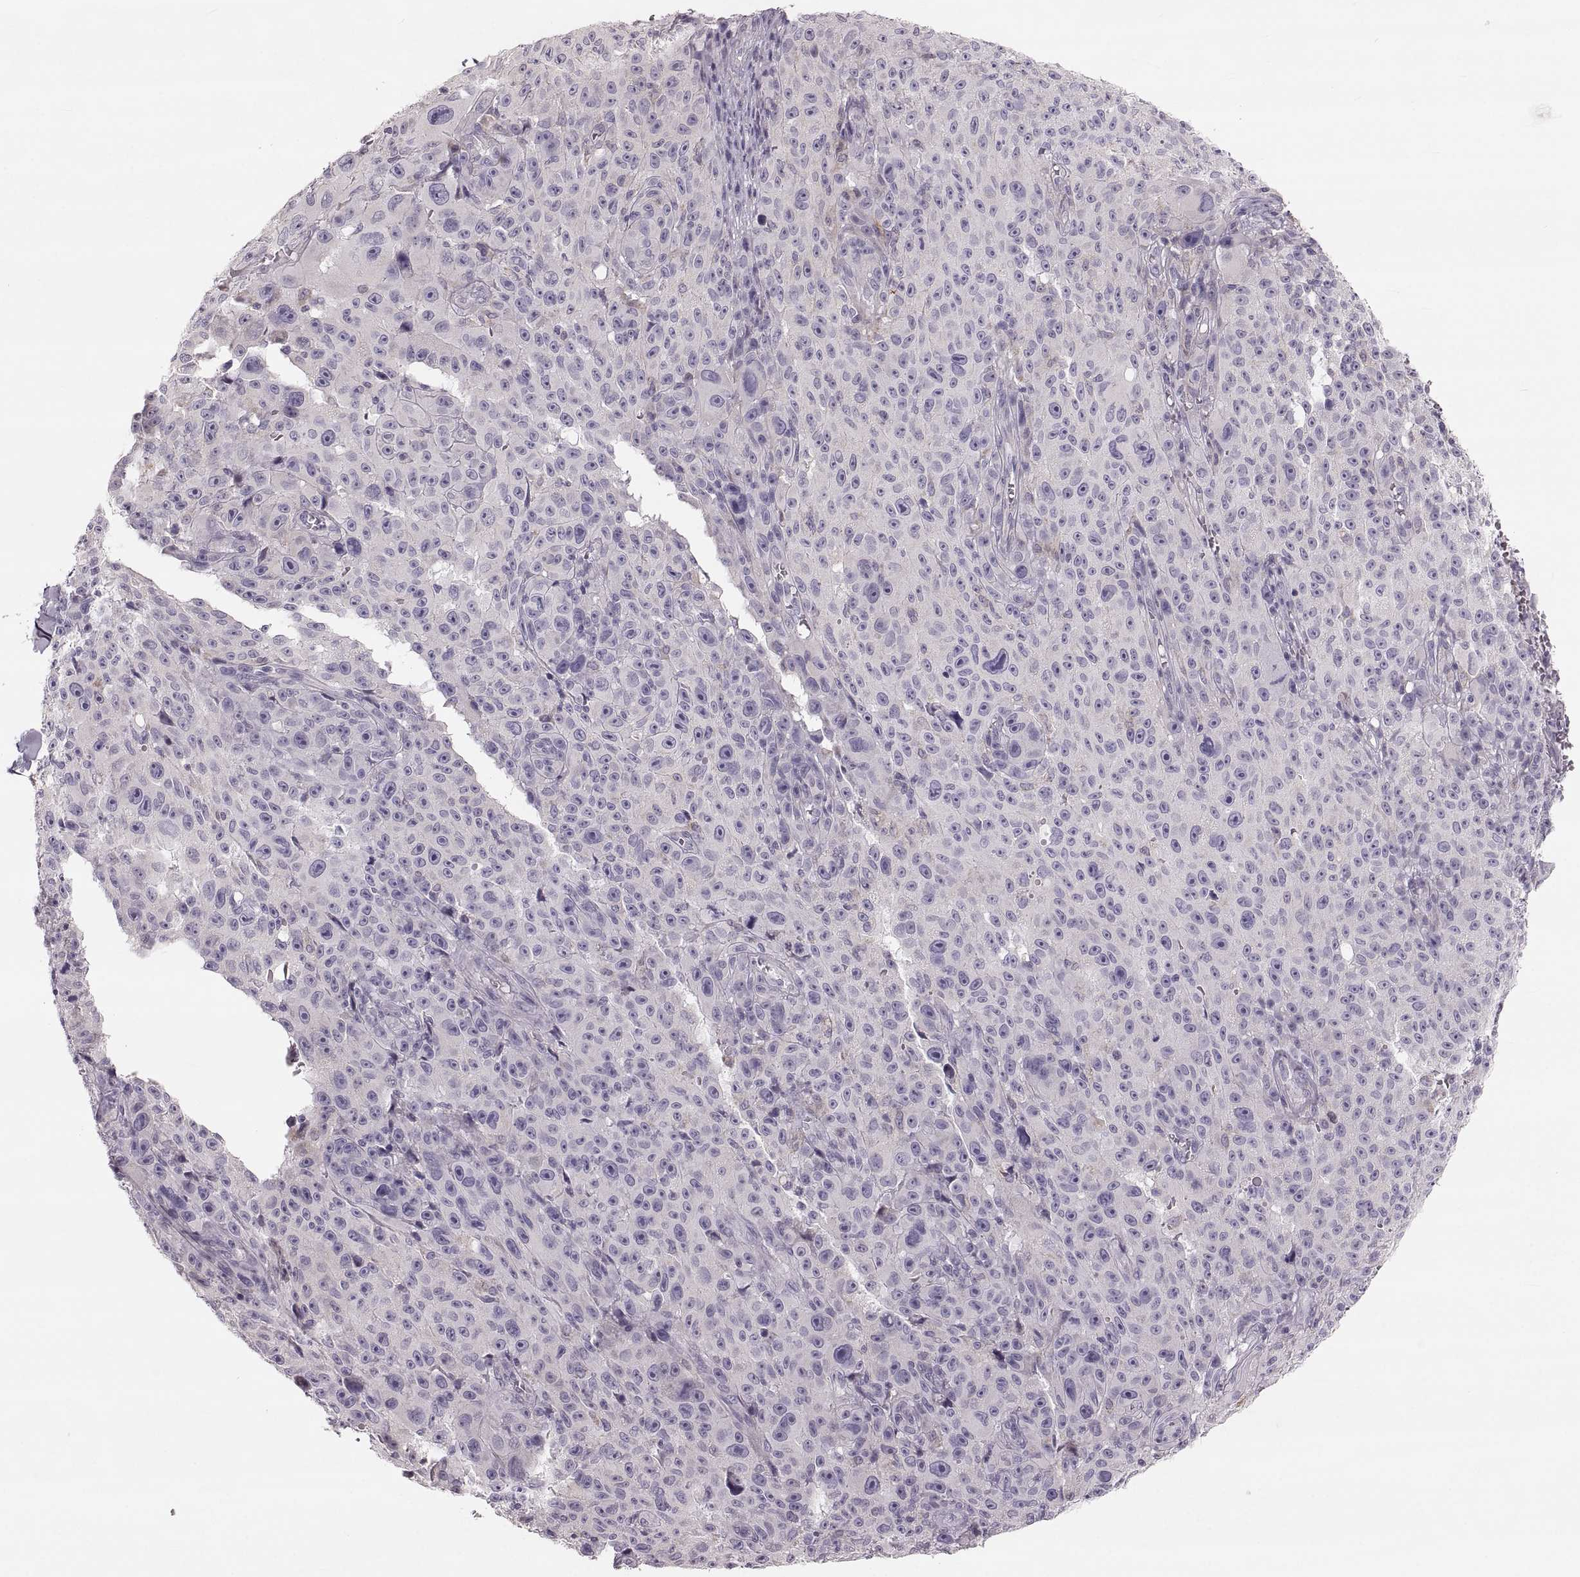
{"staining": {"intensity": "negative", "quantity": "none", "location": "none"}, "tissue": "melanoma", "cell_type": "Tumor cells", "image_type": "cancer", "snomed": [{"axis": "morphology", "description": "Malignant melanoma, NOS"}, {"axis": "topography", "description": "Skin"}], "caption": "This micrograph is of melanoma stained with IHC to label a protein in brown with the nuclei are counter-stained blue. There is no expression in tumor cells.", "gene": "RUNDC3A", "patient": {"sex": "female", "age": 82}}